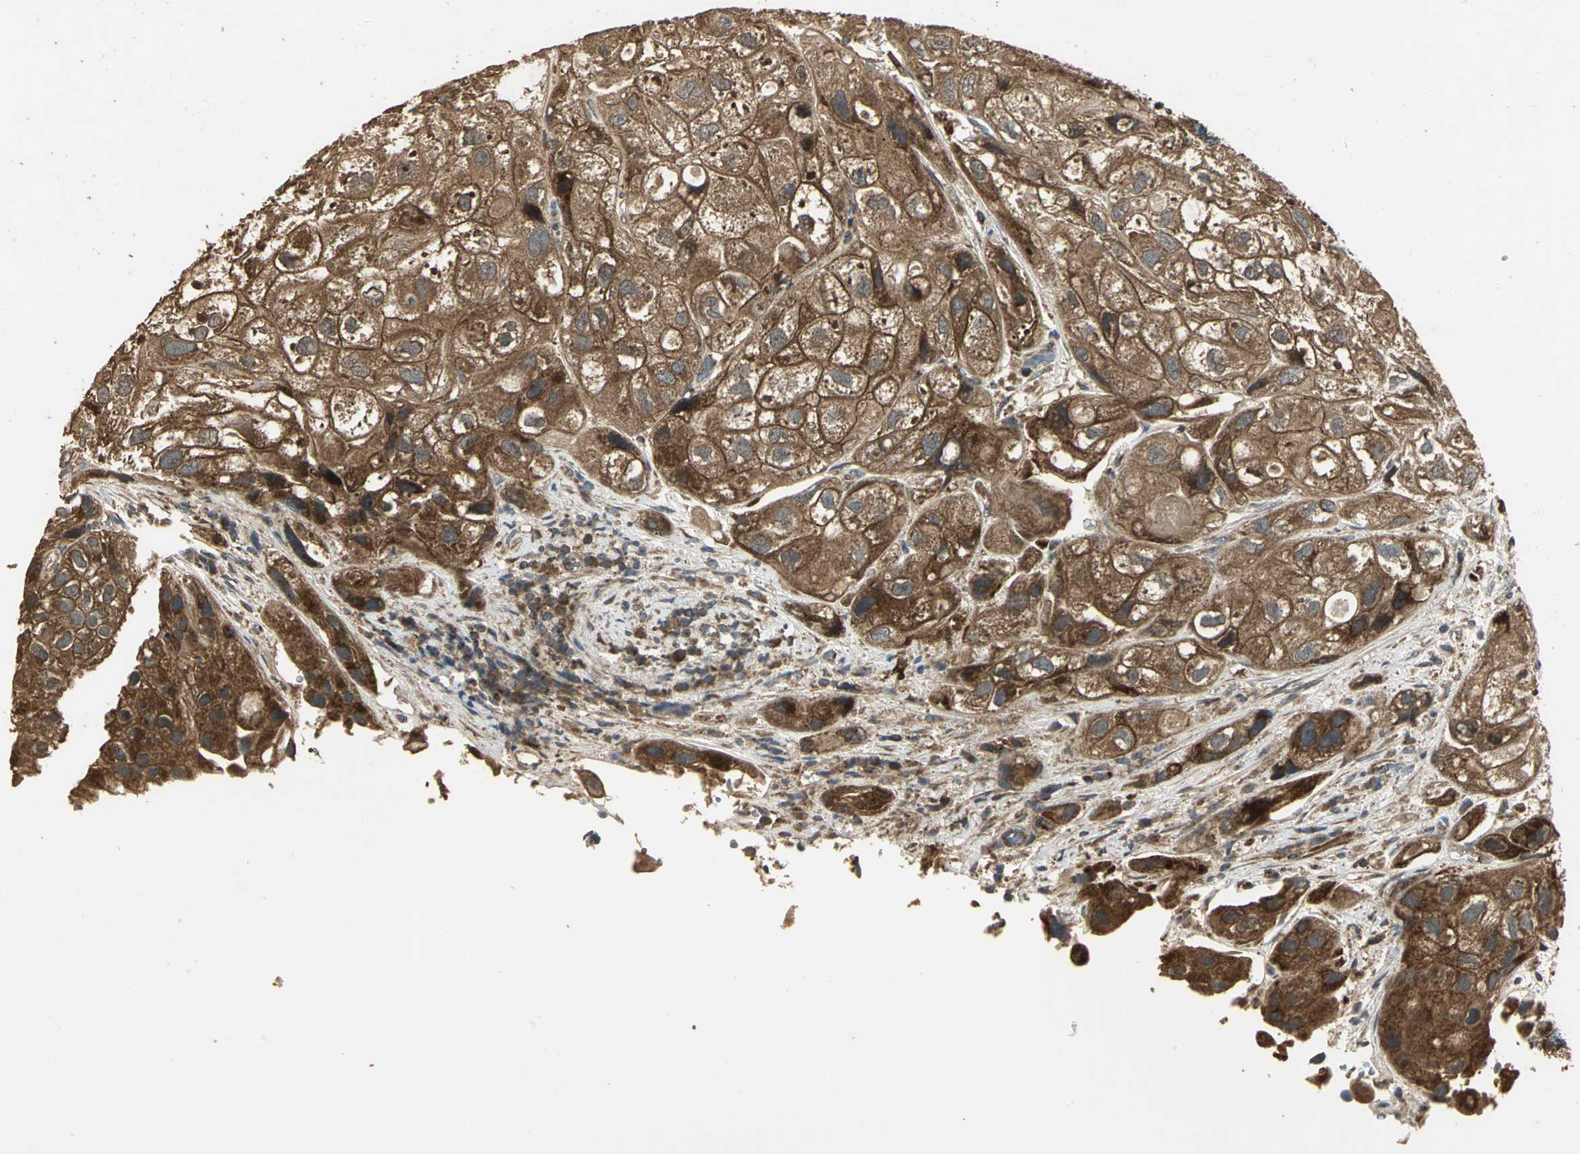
{"staining": {"intensity": "strong", "quantity": ">75%", "location": "cytoplasmic/membranous"}, "tissue": "urothelial cancer", "cell_type": "Tumor cells", "image_type": "cancer", "snomed": [{"axis": "morphology", "description": "Urothelial carcinoma, High grade"}, {"axis": "topography", "description": "Urinary bladder"}], "caption": "An IHC micrograph of tumor tissue is shown. Protein staining in brown labels strong cytoplasmic/membranous positivity in high-grade urothelial carcinoma within tumor cells.", "gene": "KANK1", "patient": {"sex": "female", "age": 64}}